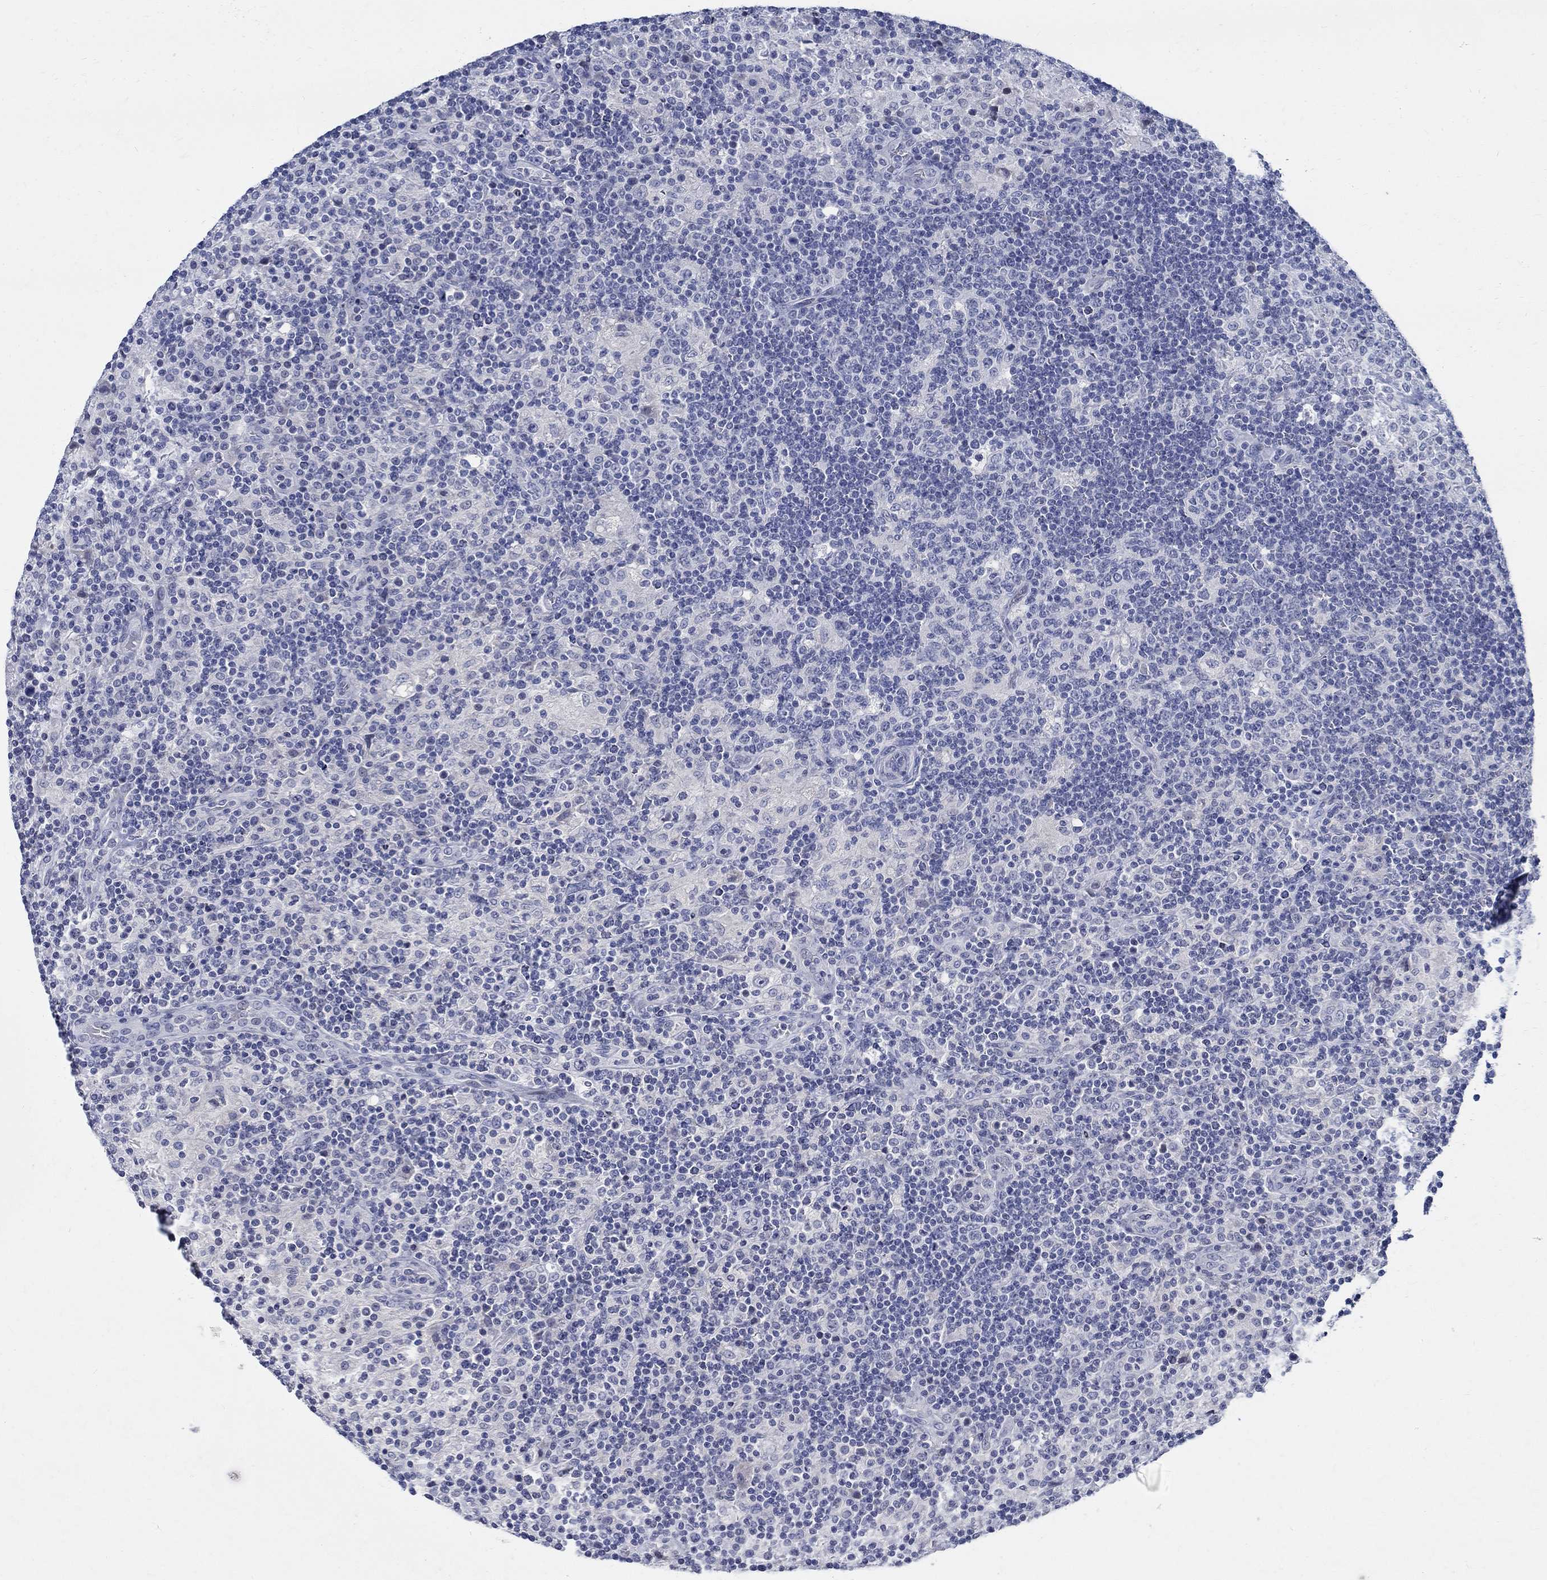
{"staining": {"intensity": "negative", "quantity": "none", "location": "none"}, "tissue": "lymphoma", "cell_type": "Tumor cells", "image_type": "cancer", "snomed": [{"axis": "morphology", "description": "Hodgkin's disease, NOS"}, {"axis": "topography", "description": "Lymph node"}], "caption": "Tumor cells show no significant protein staining in Hodgkin's disease.", "gene": "CETN1", "patient": {"sex": "male", "age": 70}}